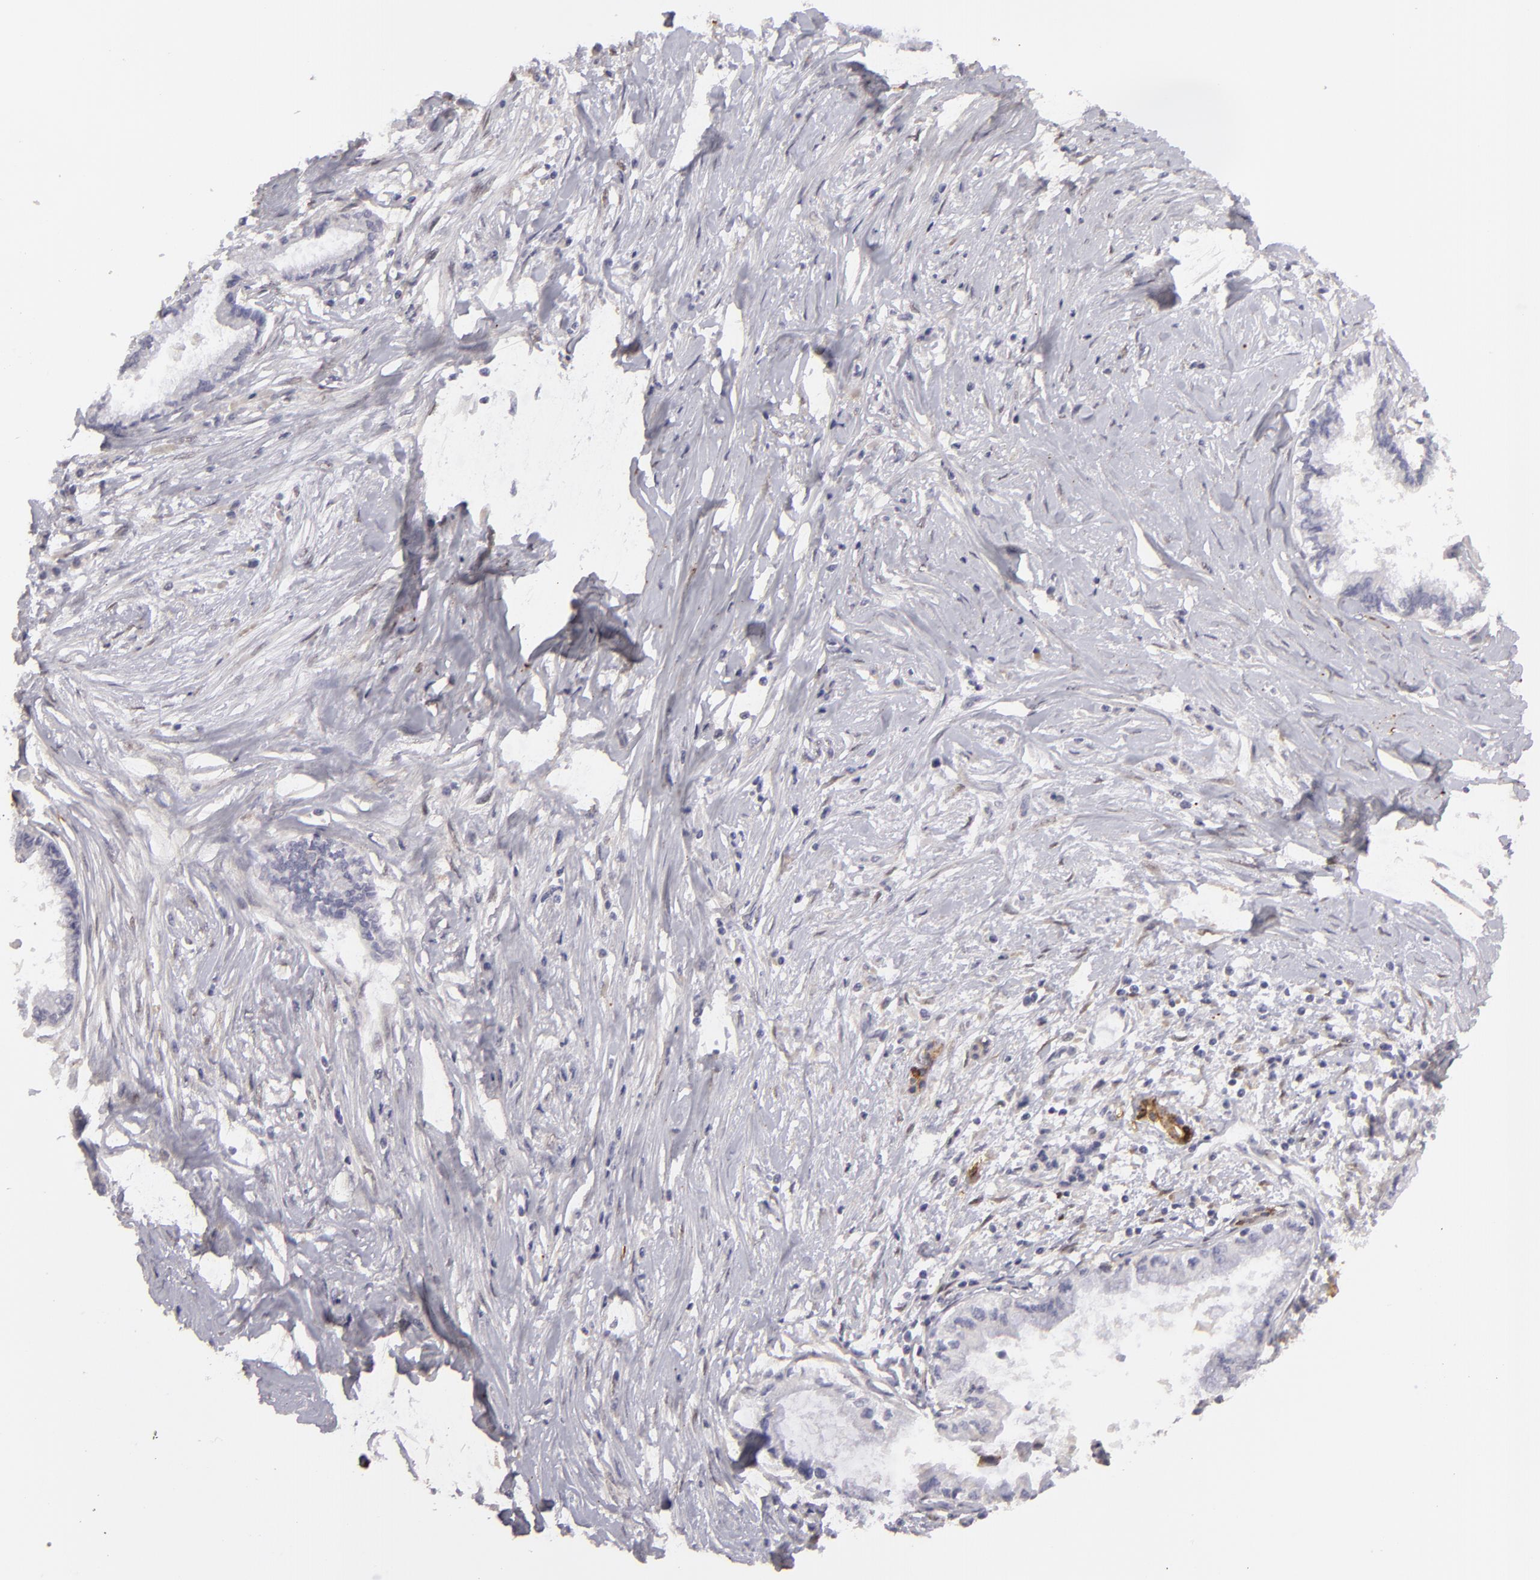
{"staining": {"intensity": "negative", "quantity": "none", "location": "none"}, "tissue": "pancreatic cancer", "cell_type": "Tumor cells", "image_type": "cancer", "snomed": [{"axis": "morphology", "description": "Adenocarcinoma, NOS"}, {"axis": "topography", "description": "Pancreas"}], "caption": "Pancreatic cancer was stained to show a protein in brown. There is no significant expression in tumor cells. (Brightfield microscopy of DAB (3,3'-diaminobenzidine) IHC at high magnification).", "gene": "EFS", "patient": {"sex": "female", "age": 64}}